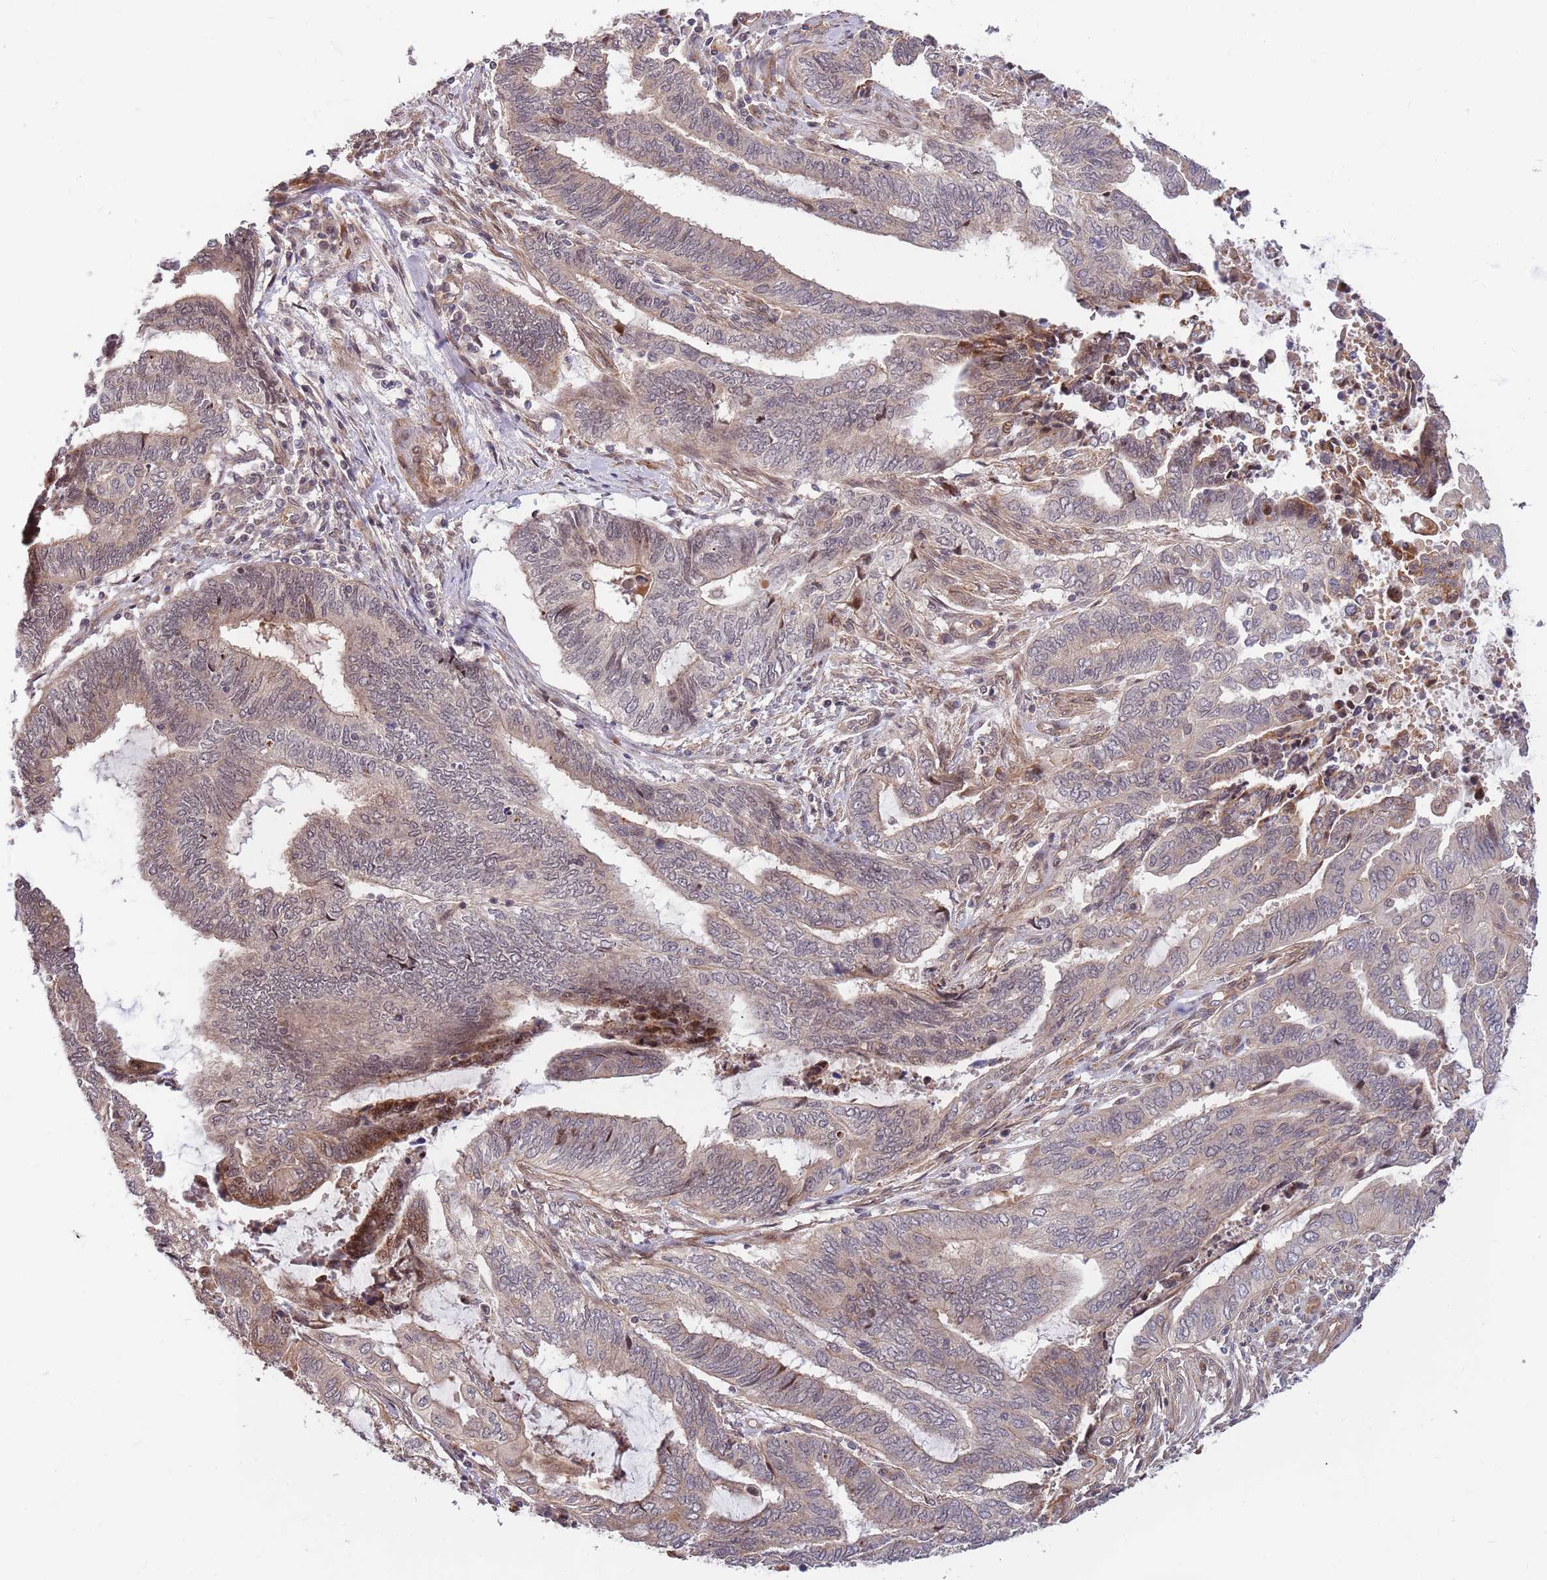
{"staining": {"intensity": "weak", "quantity": "<25%", "location": "cytoplasmic/membranous"}, "tissue": "endometrial cancer", "cell_type": "Tumor cells", "image_type": "cancer", "snomed": [{"axis": "morphology", "description": "Adenocarcinoma, NOS"}, {"axis": "topography", "description": "Uterus"}, {"axis": "topography", "description": "Endometrium"}], "caption": "Immunohistochemistry photomicrograph of neoplastic tissue: human endometrial cancer stained with DAB (3,3'-diaminobenzidine) demonstrates no significant protein positivity in tumor cells.", "gene": "HAUS3", "patient": {"sex": "female", "age": 70}}